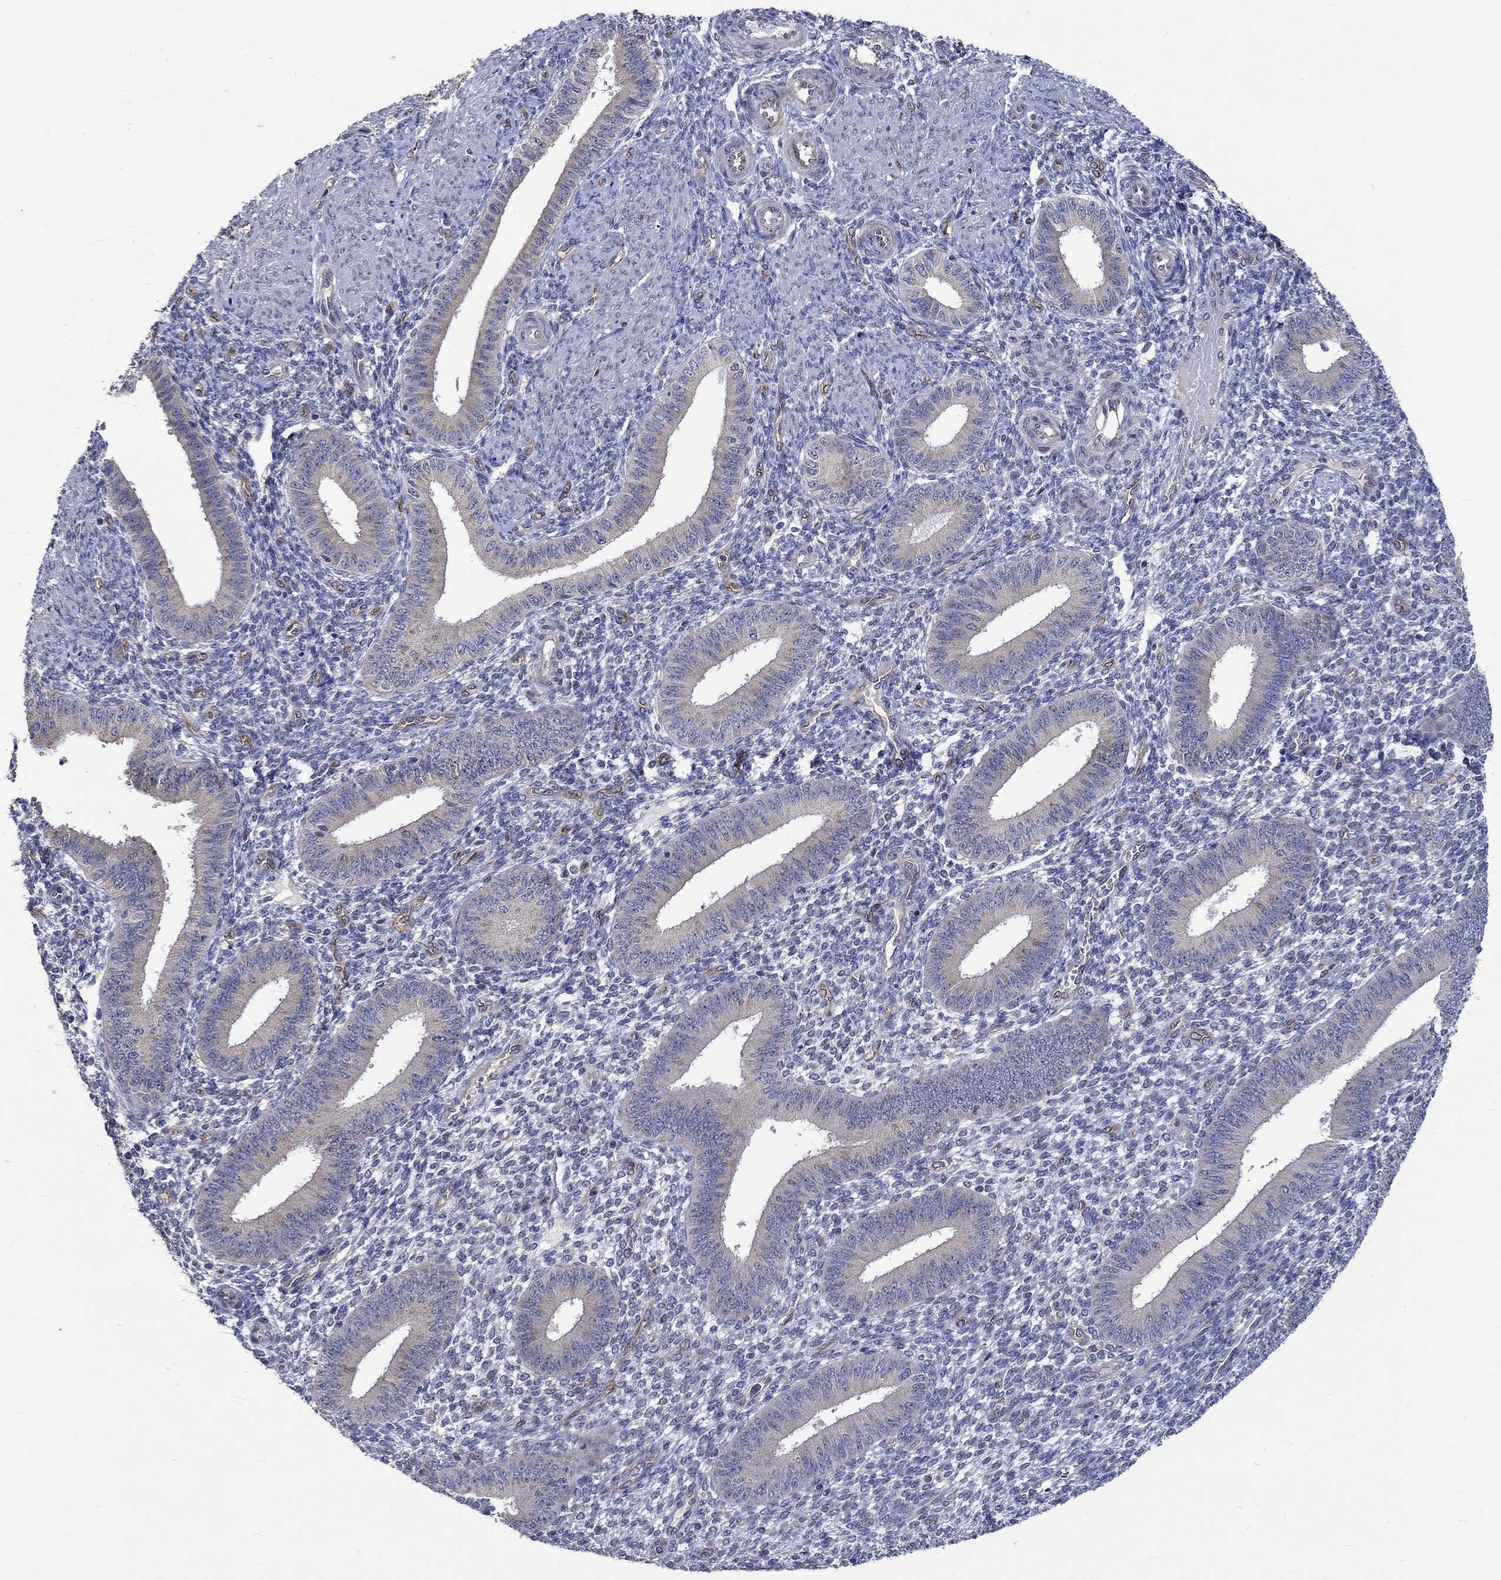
{"staining": {"intensity": "negative", "quantity": "none", "location": "none"}, "tissue": "endometrium", "cell_type": "Cells in endometrial stroma", "image_type": "normal", "snomed": [{"axis": "morphology", "description": "Normal tissue, NOS"}, {"axis": "topography", "description": "Endometrium"}], "caption": "IHC micrograph of unremarkable endometrium stained for a protein (brown), which displays no expression in cells in endometrial stroma.", "gene": "GJA5", "patient": {"sex": "female", "age": 39}}